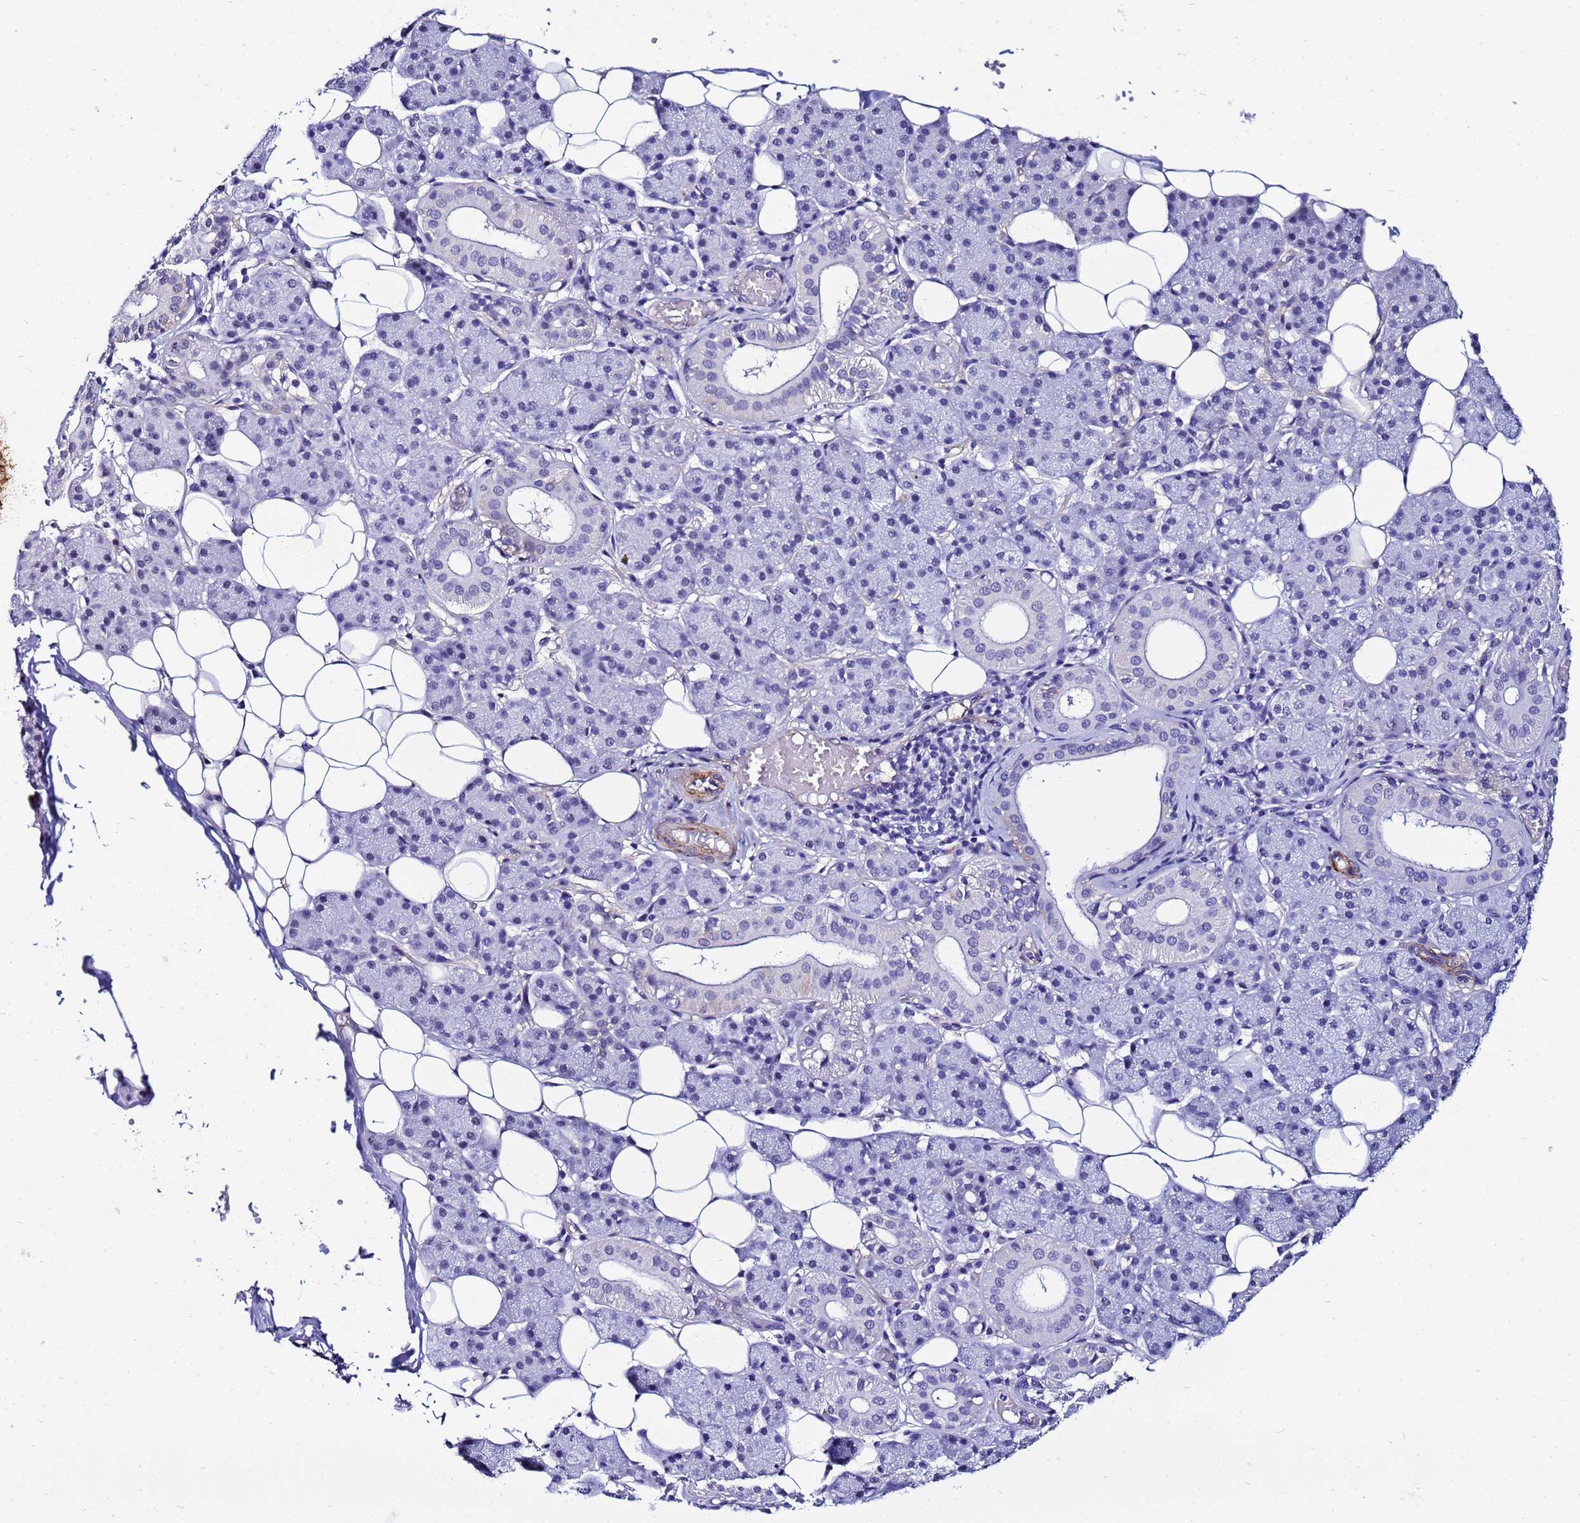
{"staining": {"intensity": "negative", "quantity": "none", "location": "none"}, "tissue": "salivary gland", "cell_type": "Glandular cells", "image_type": "normal", "snomed": [{"axis": "morphology", "description": "Normal tissue, NOS"}, {"axis": "topography", "description": "Salivary gland"}], "caption": "This is an immunohistochemistry (IHC) image of unremarkable salivary gland. There is no expression in glandular cells.", "gene": "DEFB104A", "patient": {"sex": "female", "age": 33}}